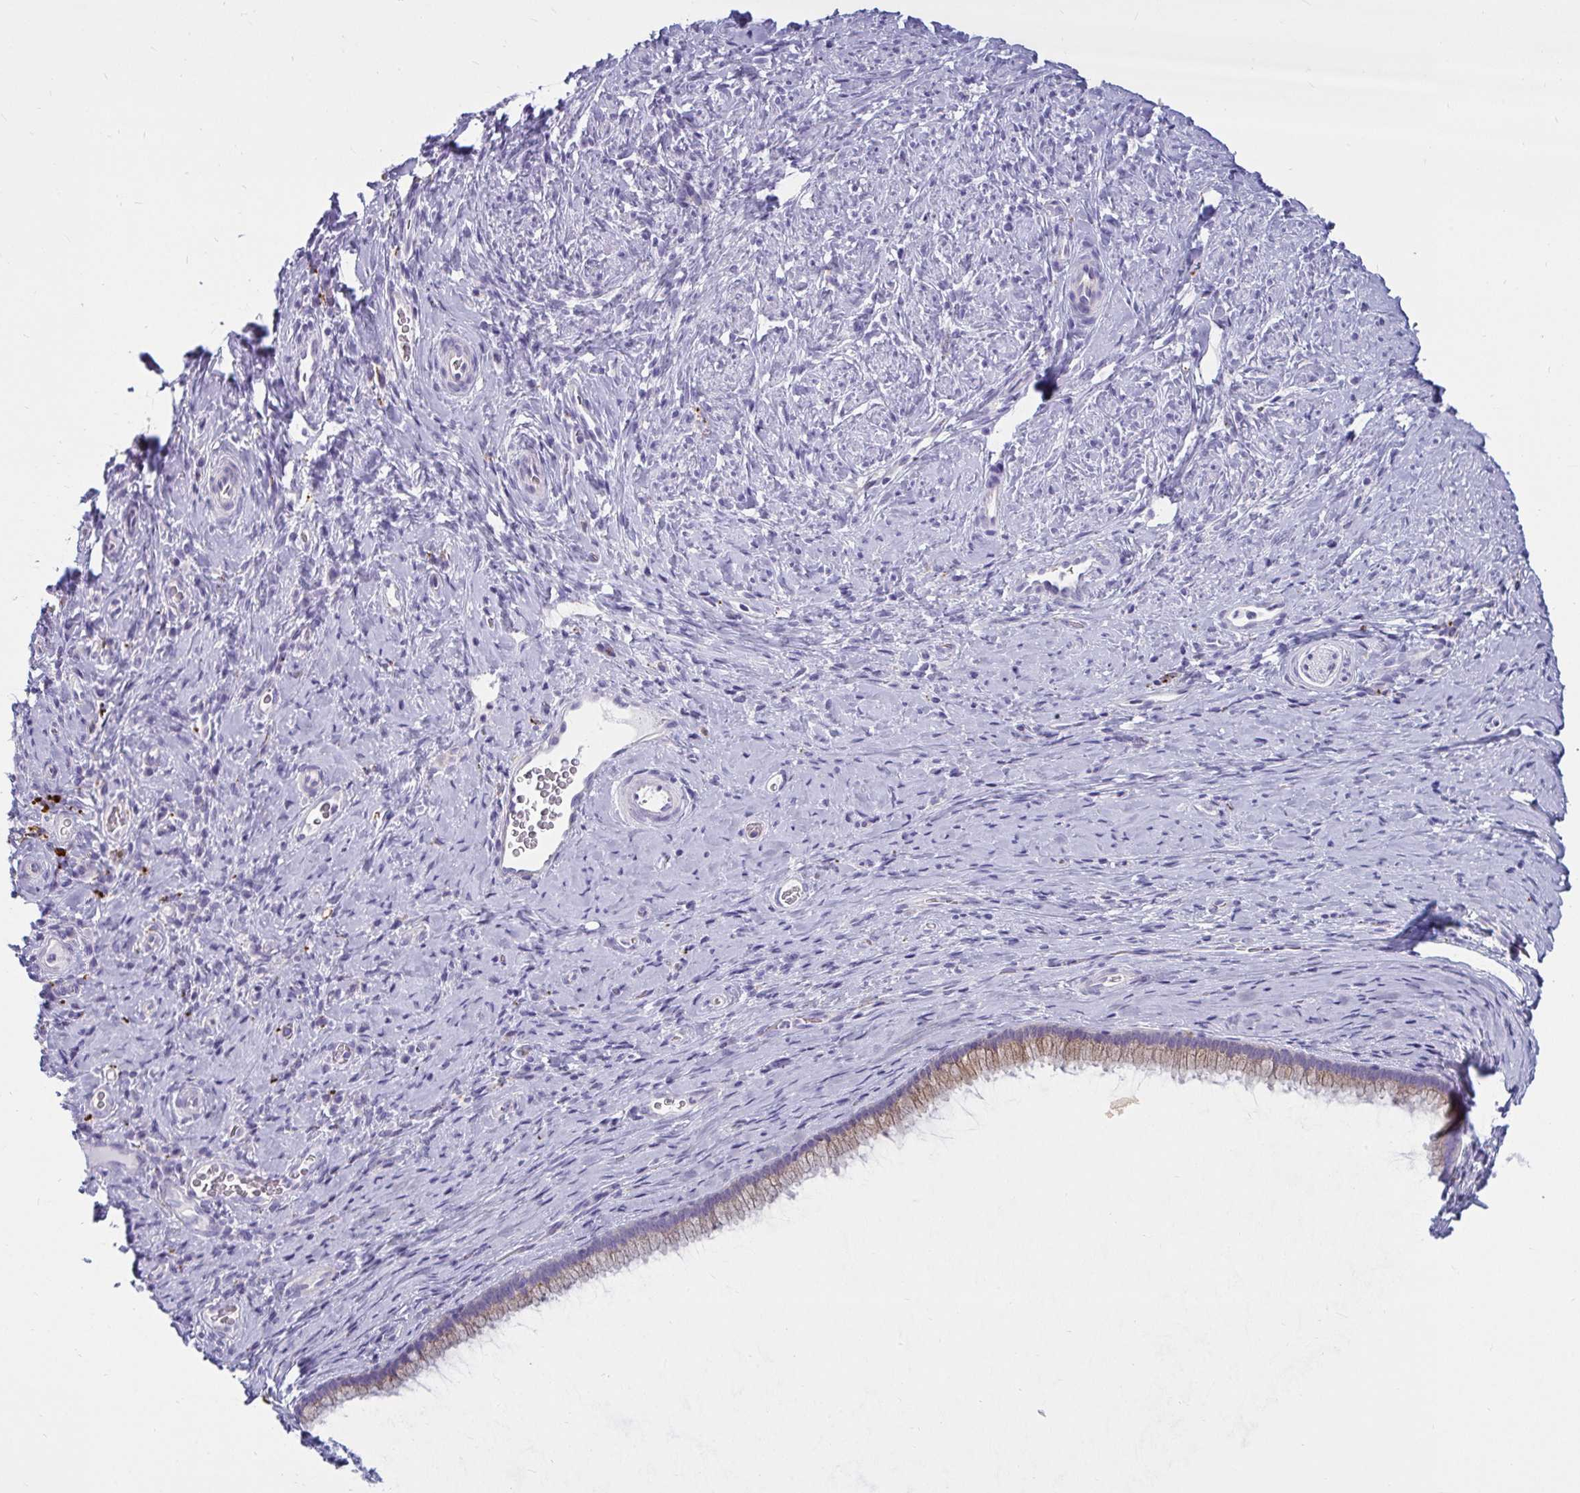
{"staining": {"intensity": "weak", "quantity": "<25%", "location": "cytoplasmic/membranous"}, "tissue": "cervical cancer", "cell_type": "Tumor cells", "image_type": "cancer", "snomed": [{"axis": "morphology", "description": "Normal tissue, NOS"}, {"axis": "morphology", "description": "Squamous cell carcinoma, NOS"}, {"axis": "topography", "description": "Vagina"}, {"axis": "topography", "description": "Cervix"}], "caption": "Tumor cells show no significant positivity in cervical cancer (squamous cell carcinoma).", "gene": "CTSZ", "patient": {"sex": "female", "age": 45}}